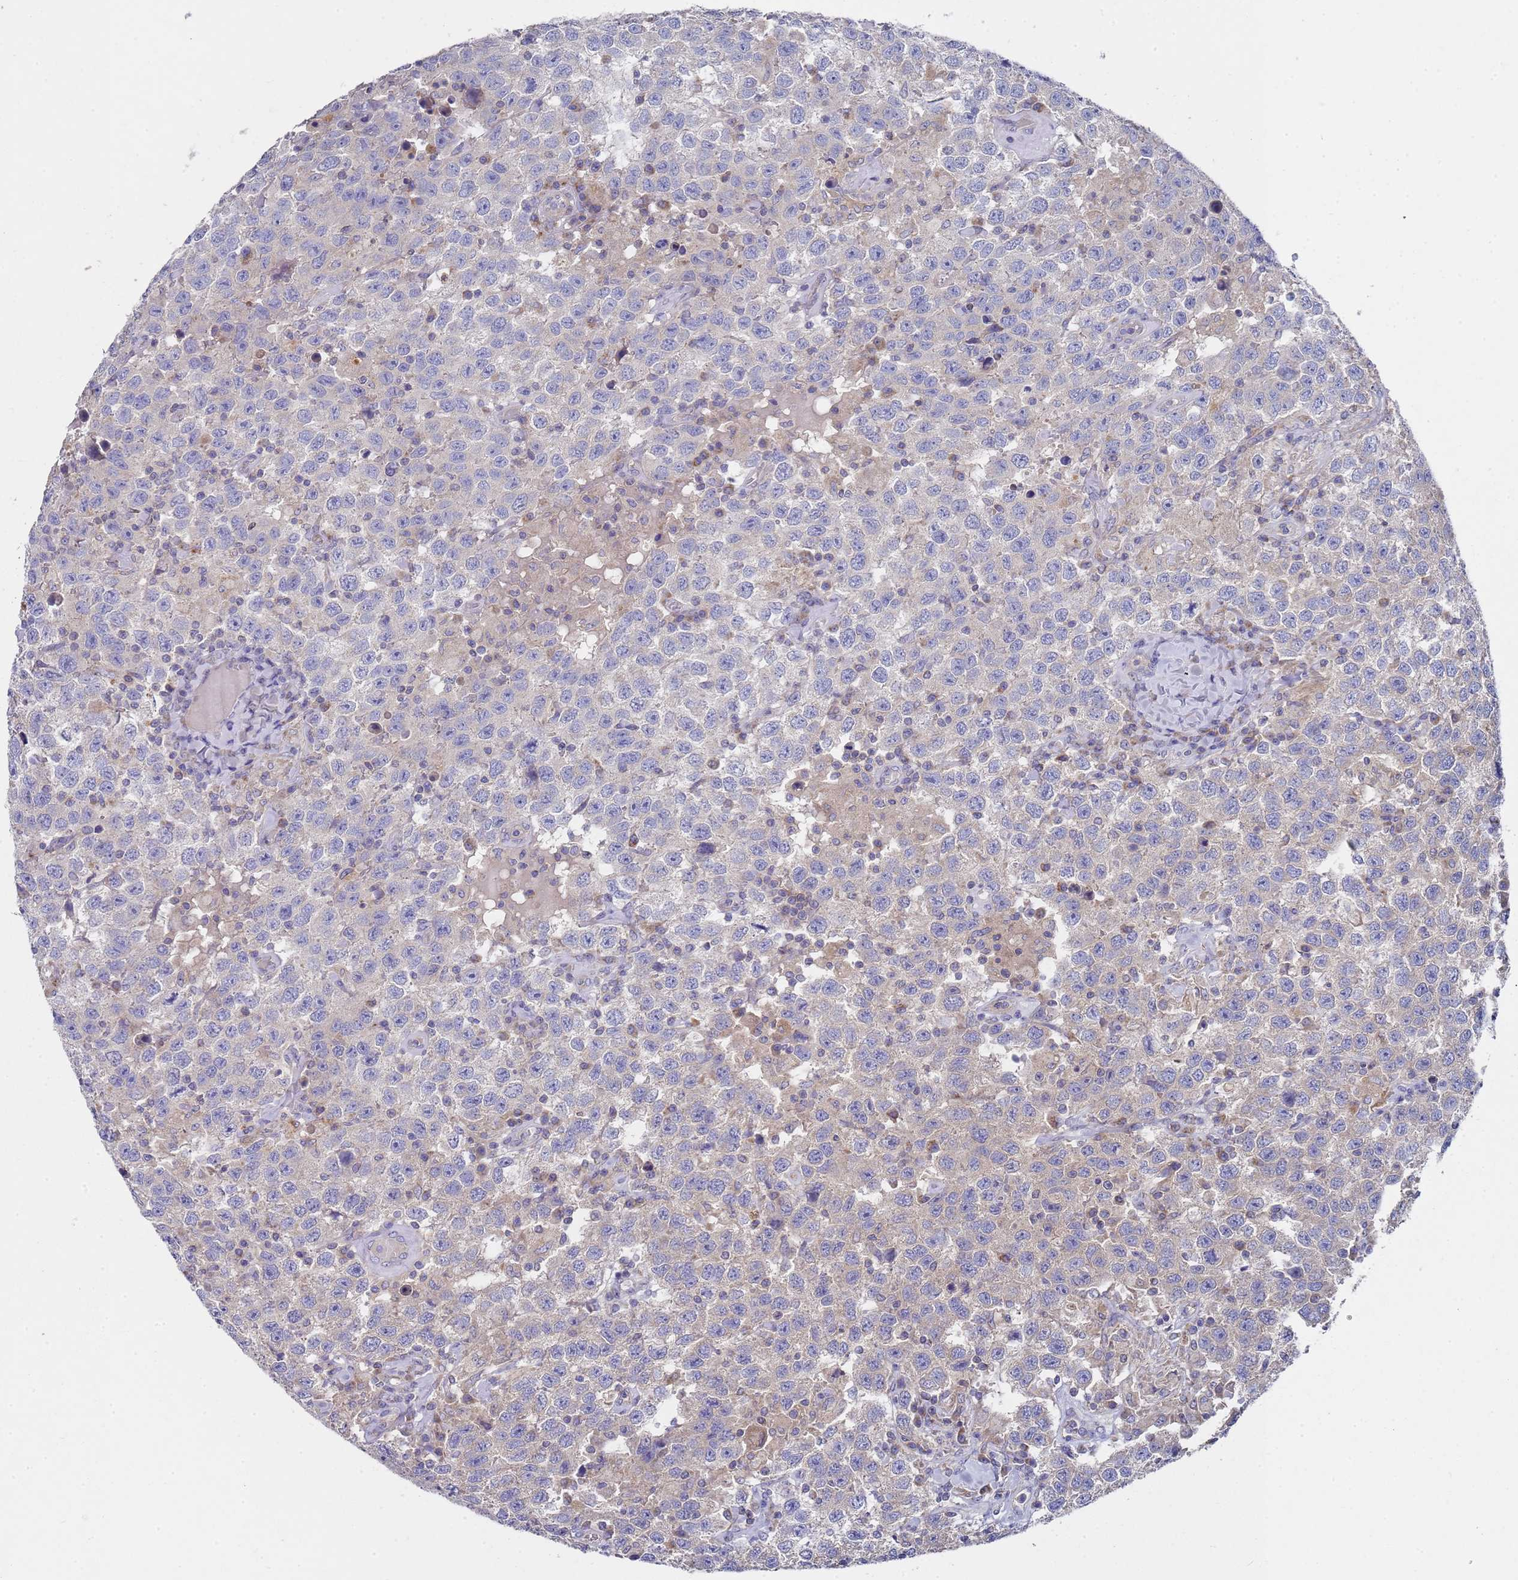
{"staining": {"intensity": "negative", "quantity": "none", "location": "none"}, "tissue": "testis cancer", "cell_type": "Tumor cells", "image_type": "cancer", "snomed": [{"axis": "morphology", "description": "Seminoma, NOS"}, {"axis": "topography", "description": "Testis"}], "caption": "DAB immunohistochemical staining of testis seminoma shows no significant positivity in tumor cells.", "gene": "NPEPPS", "patient": {"sex": "male", "age": 41}}